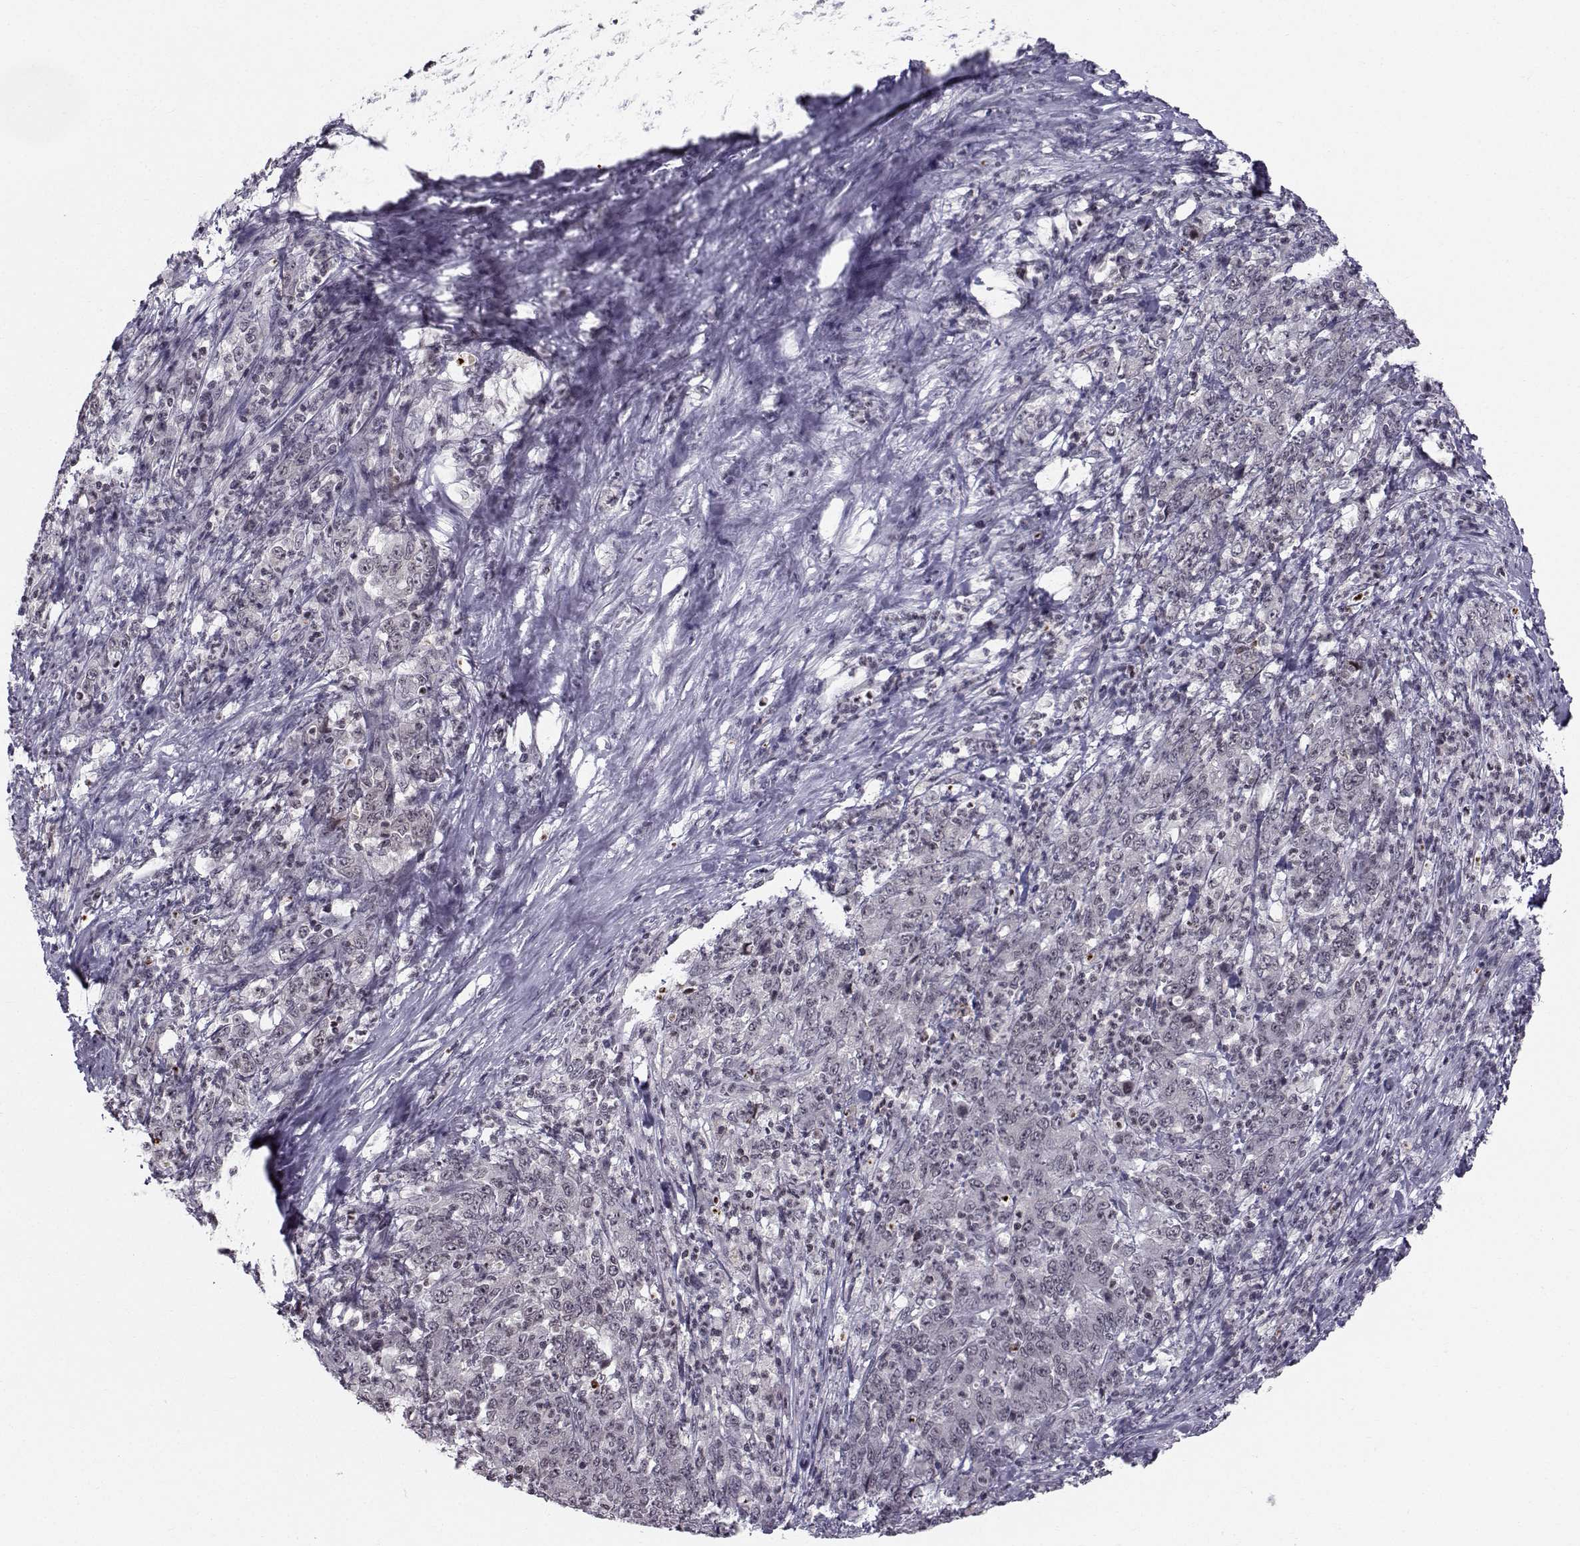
{"staining": {"intensity": "negative", "quantity": "none", "location": "none"}, "tissue": "stomach cancer", "cell_type": "Tumor cells", "image_type": "cancer", "snomed": [{"axis": "morphology", "description": "Adenocarcinoma, NOS"}, {"axis": "topography", "description": "Stomach, lower"}], "caption": "Protein analysis of adenocarcinoma (stomach) reveals no significant positivity in tumor cells.", "gene": "MARCHF4", "patient": {"sex": "female", "age": 71}}